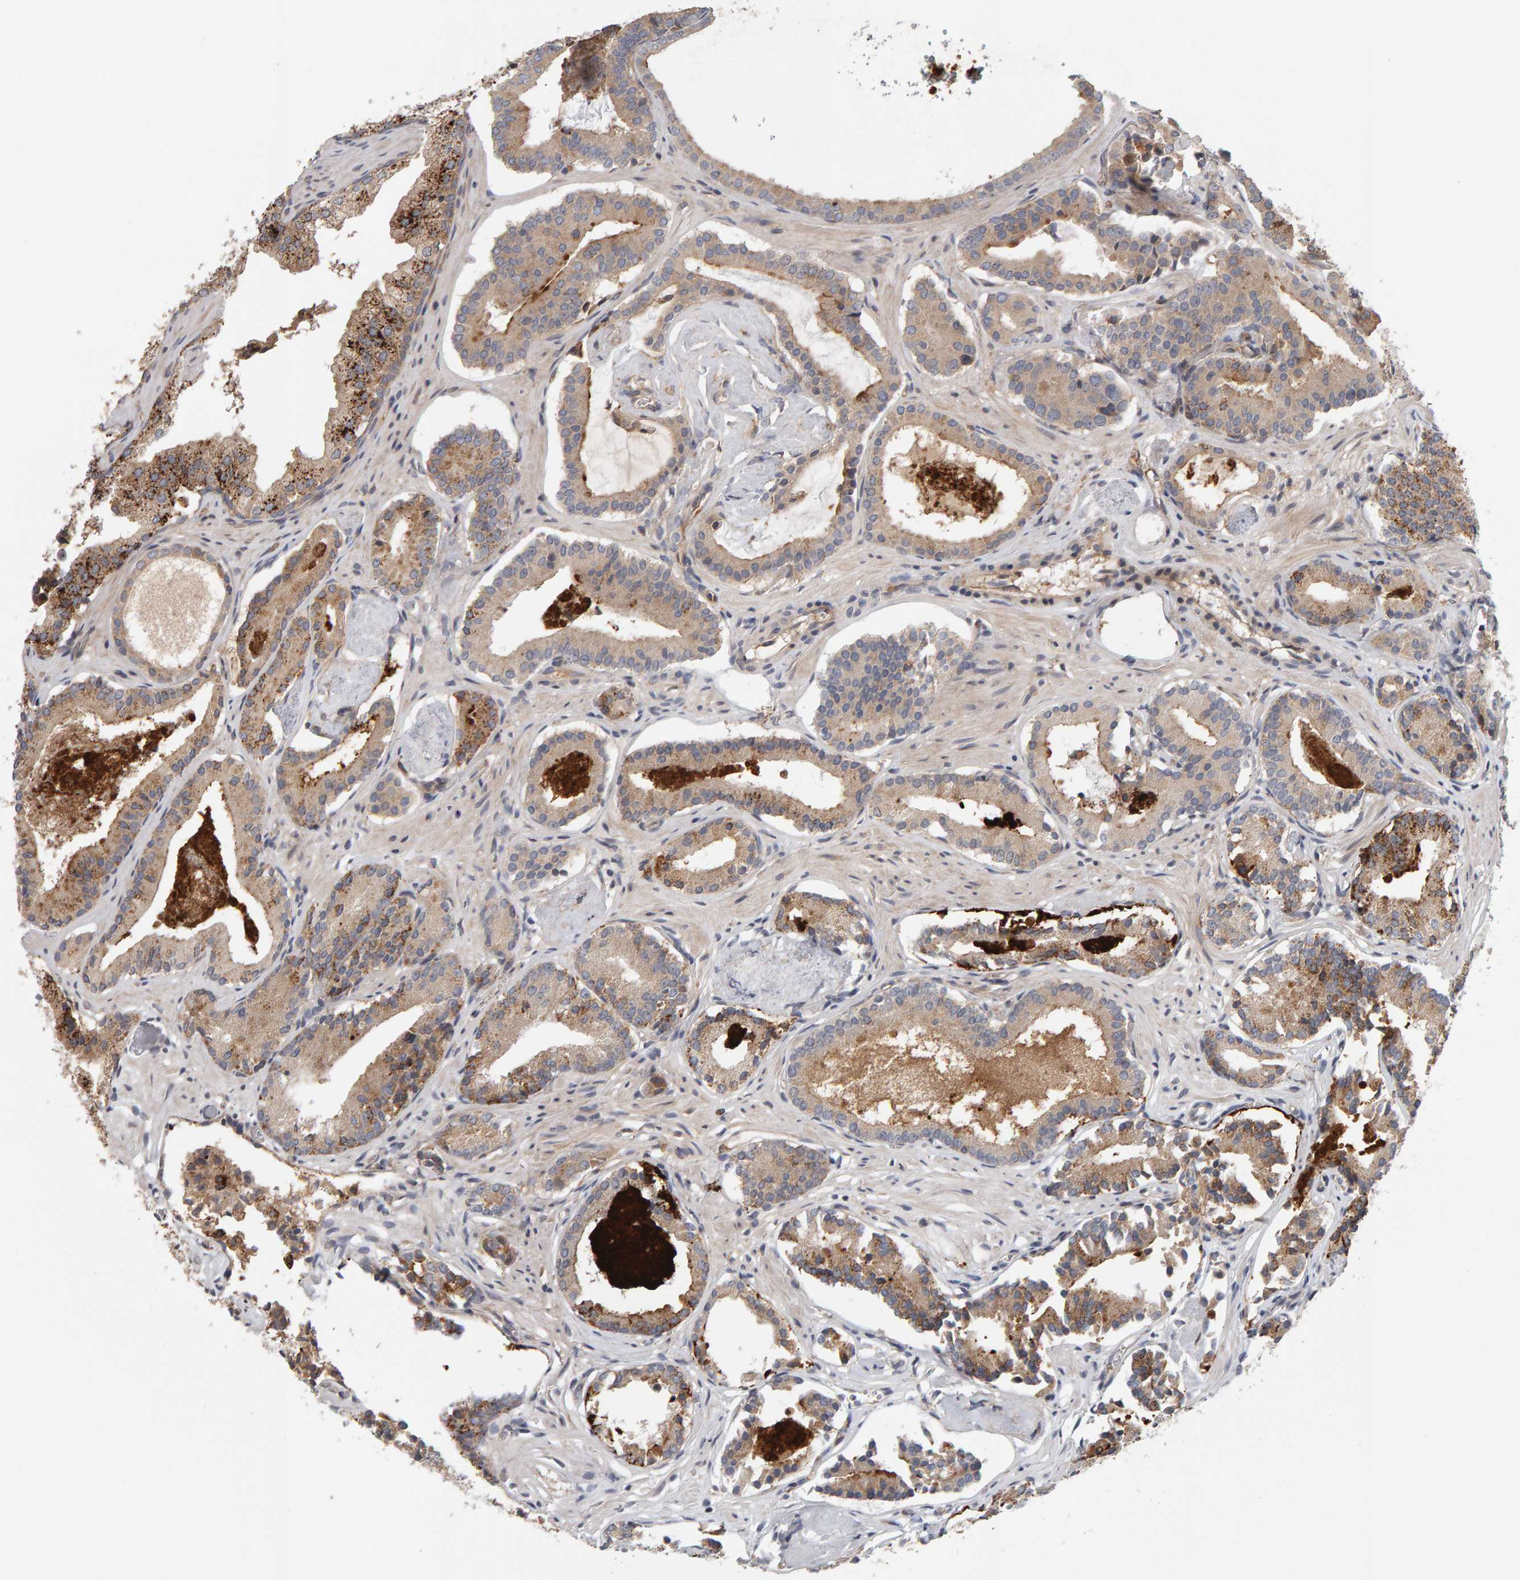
{"staining": {"intensity": "weak", "quantity": ">75%", "location": "cytoplasmic/membranous"}, "tissue": "prostate cancer", "cell_type": "Tumor cells", "image_type": "cancer", "snomed": [{"axis": "morphology", "description": "Adenocarcinoma, Low grade"}, {"axis": "topography", "description": "Prostate"}], "caption": "Approximately >75% of tumor cells in low-grade adenocarcinoma (prostate) show weak cytoplasmic/membranous protein expression as visualized by brown immunohistochemical staining.", "gene": "C9orf72", "patient": {"sex": "male", "age": 51}}